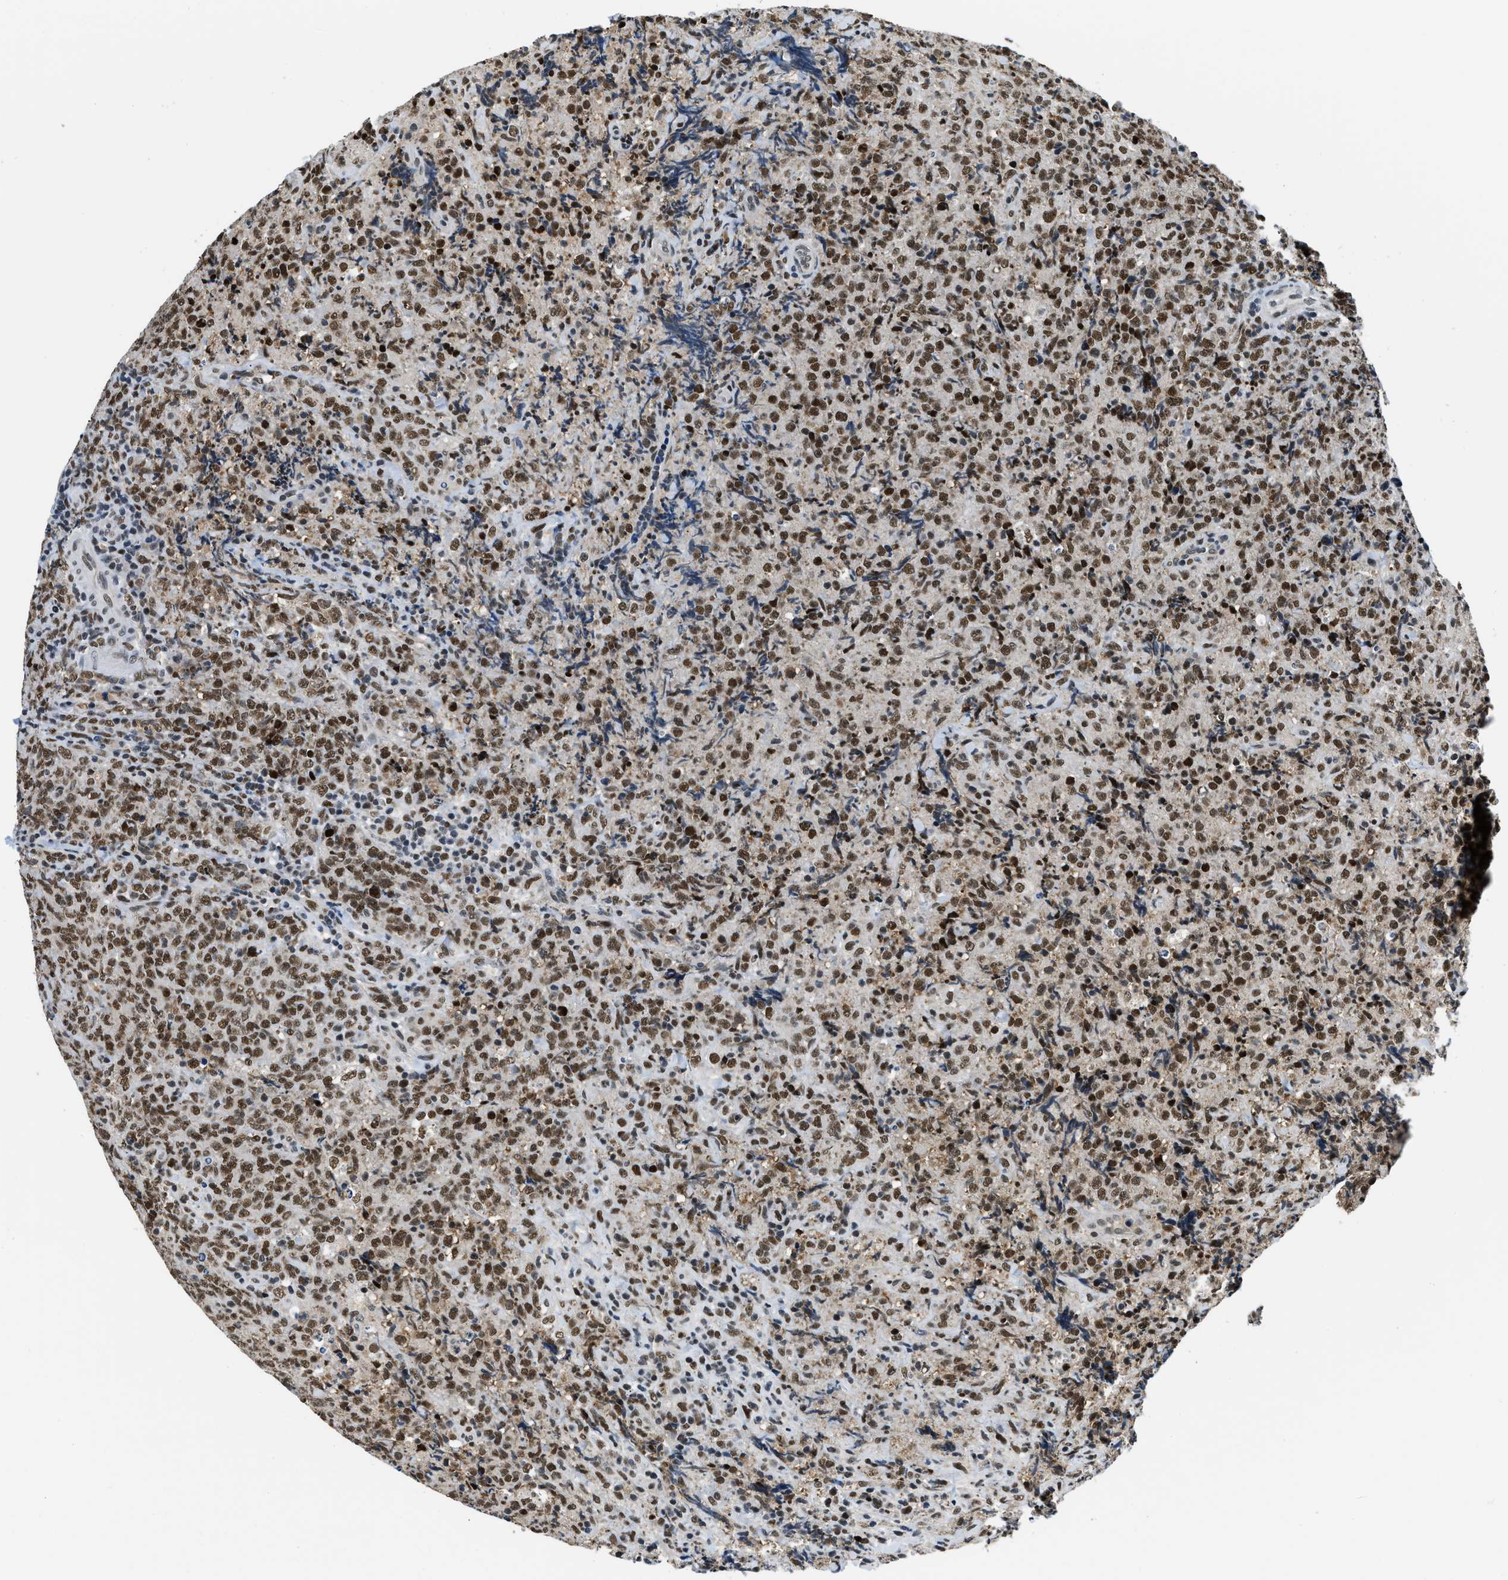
{"staining": {"intensity": "strong", "quantity": ">75%", "location": "nuclear"}, "tissue": "lymphoma", "cell_type": "Tumor cells", "image_type": "cancer", "snomed": [{"axis": "morphology", "description": "Malignant lymphoma, non-Hodgkin's type, High grade"}, {"axis": "topography", "description": "Tonsil"}], "caption": "Immunohistochemistry (IHC) of lymphoma reveals high levels of strong nuclear staining in about >75% of tumor cells.", "gene": "KDM3B", "patient": {"sex": "female", "age": 36}}